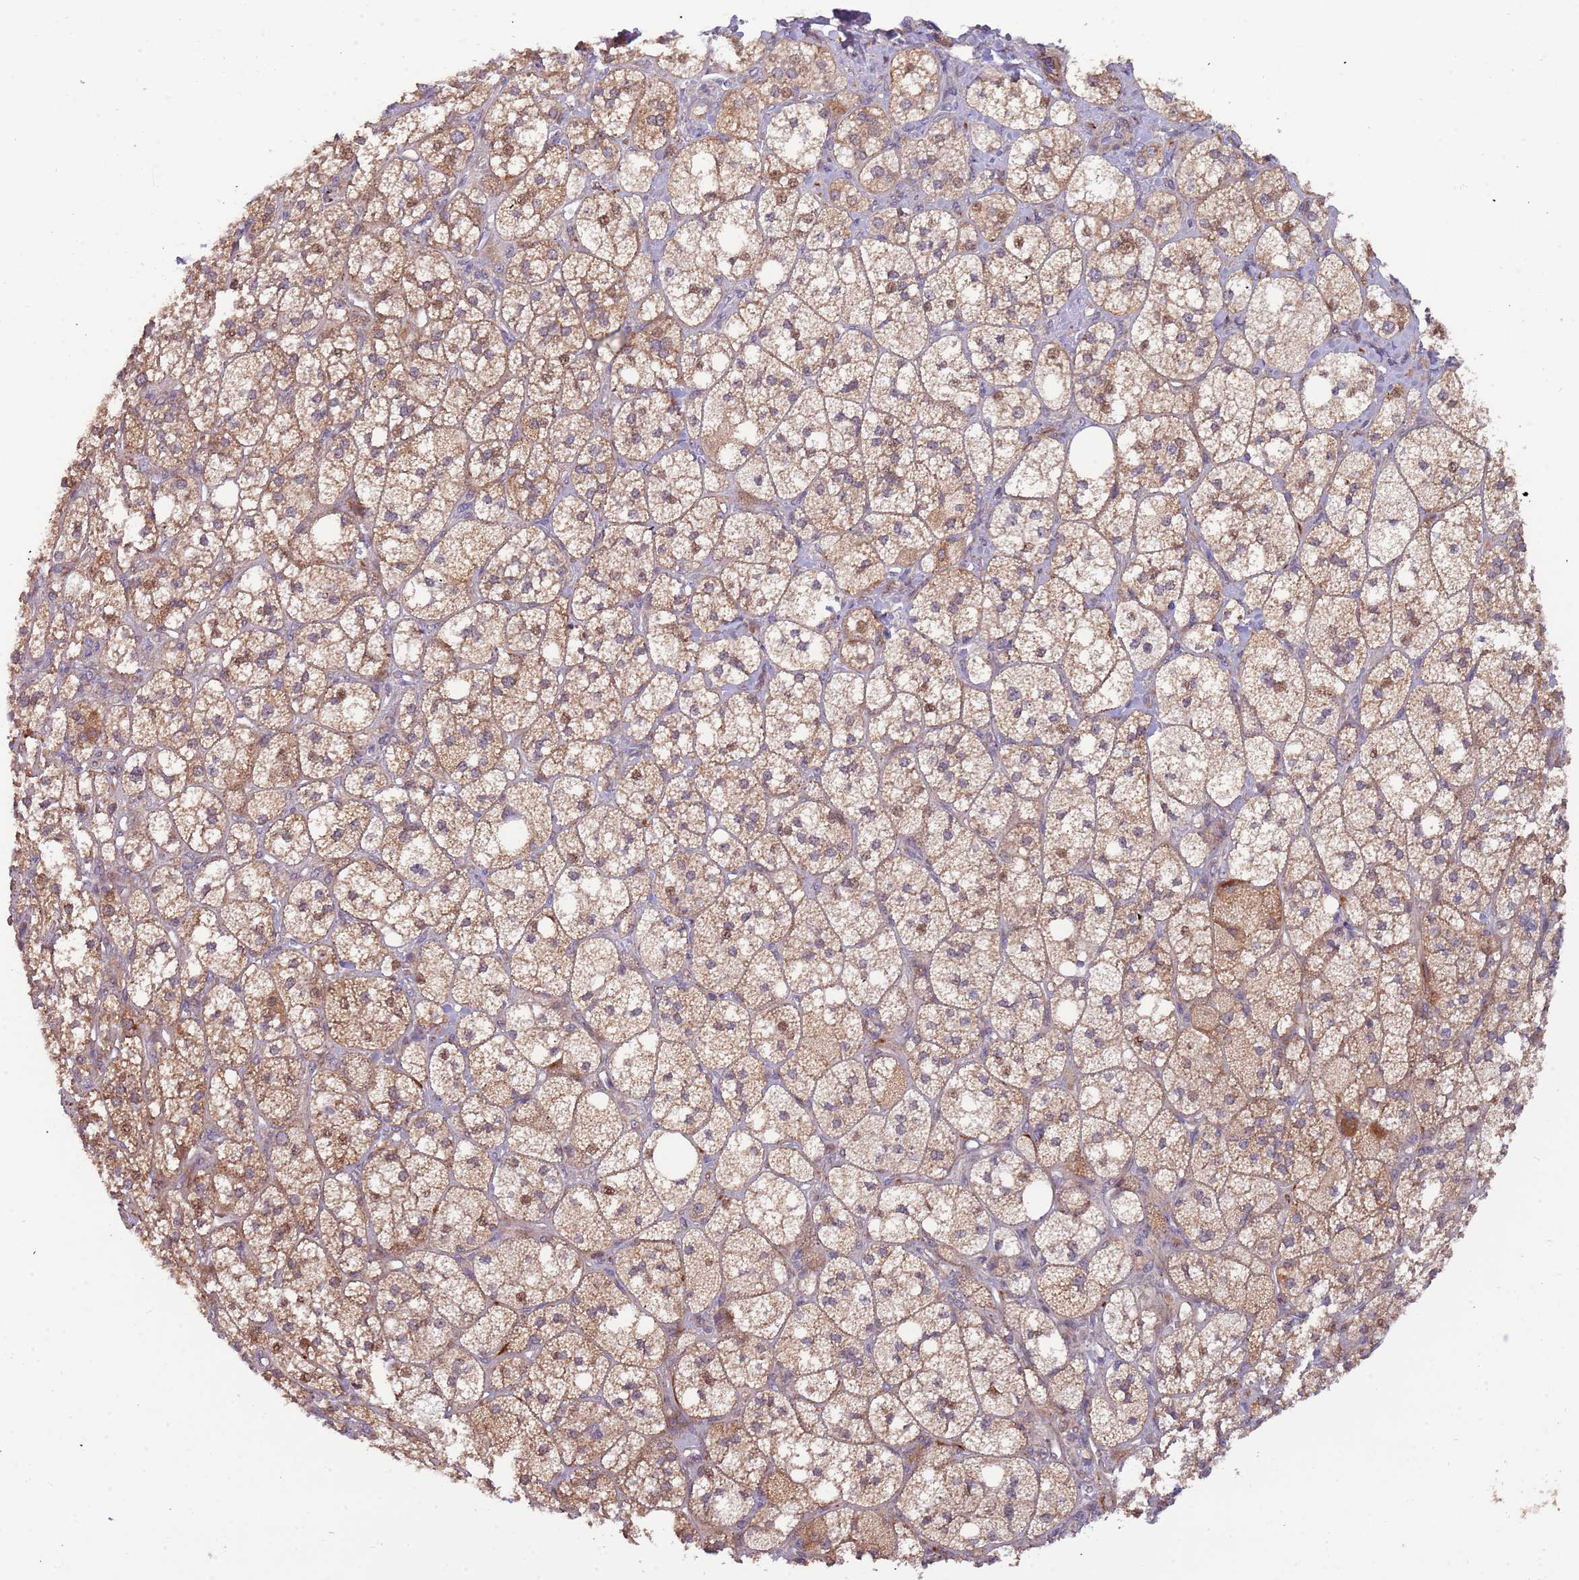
{"staining": {"intensity": "strong", "quantity": "25%-75%", "location": "cytoplasmic/membranous,nuclear"}, "tissue": "adrenal gland", "cell_type": "Glandular cells", "image_type": "normal", "snomed": [{"axis": "morphology", "description": "Normal tissue, NOS"}, {"axis": "topography", "description": "Adrenal gland"}], "caption": "Strong cytoplasmic/membranous,nuclear protein expression is present in about 25%-75% of glandular cells in adrenal gland.", "gene": "TRAPPC6B", "patient": {"sex": "male", "age": 61}}